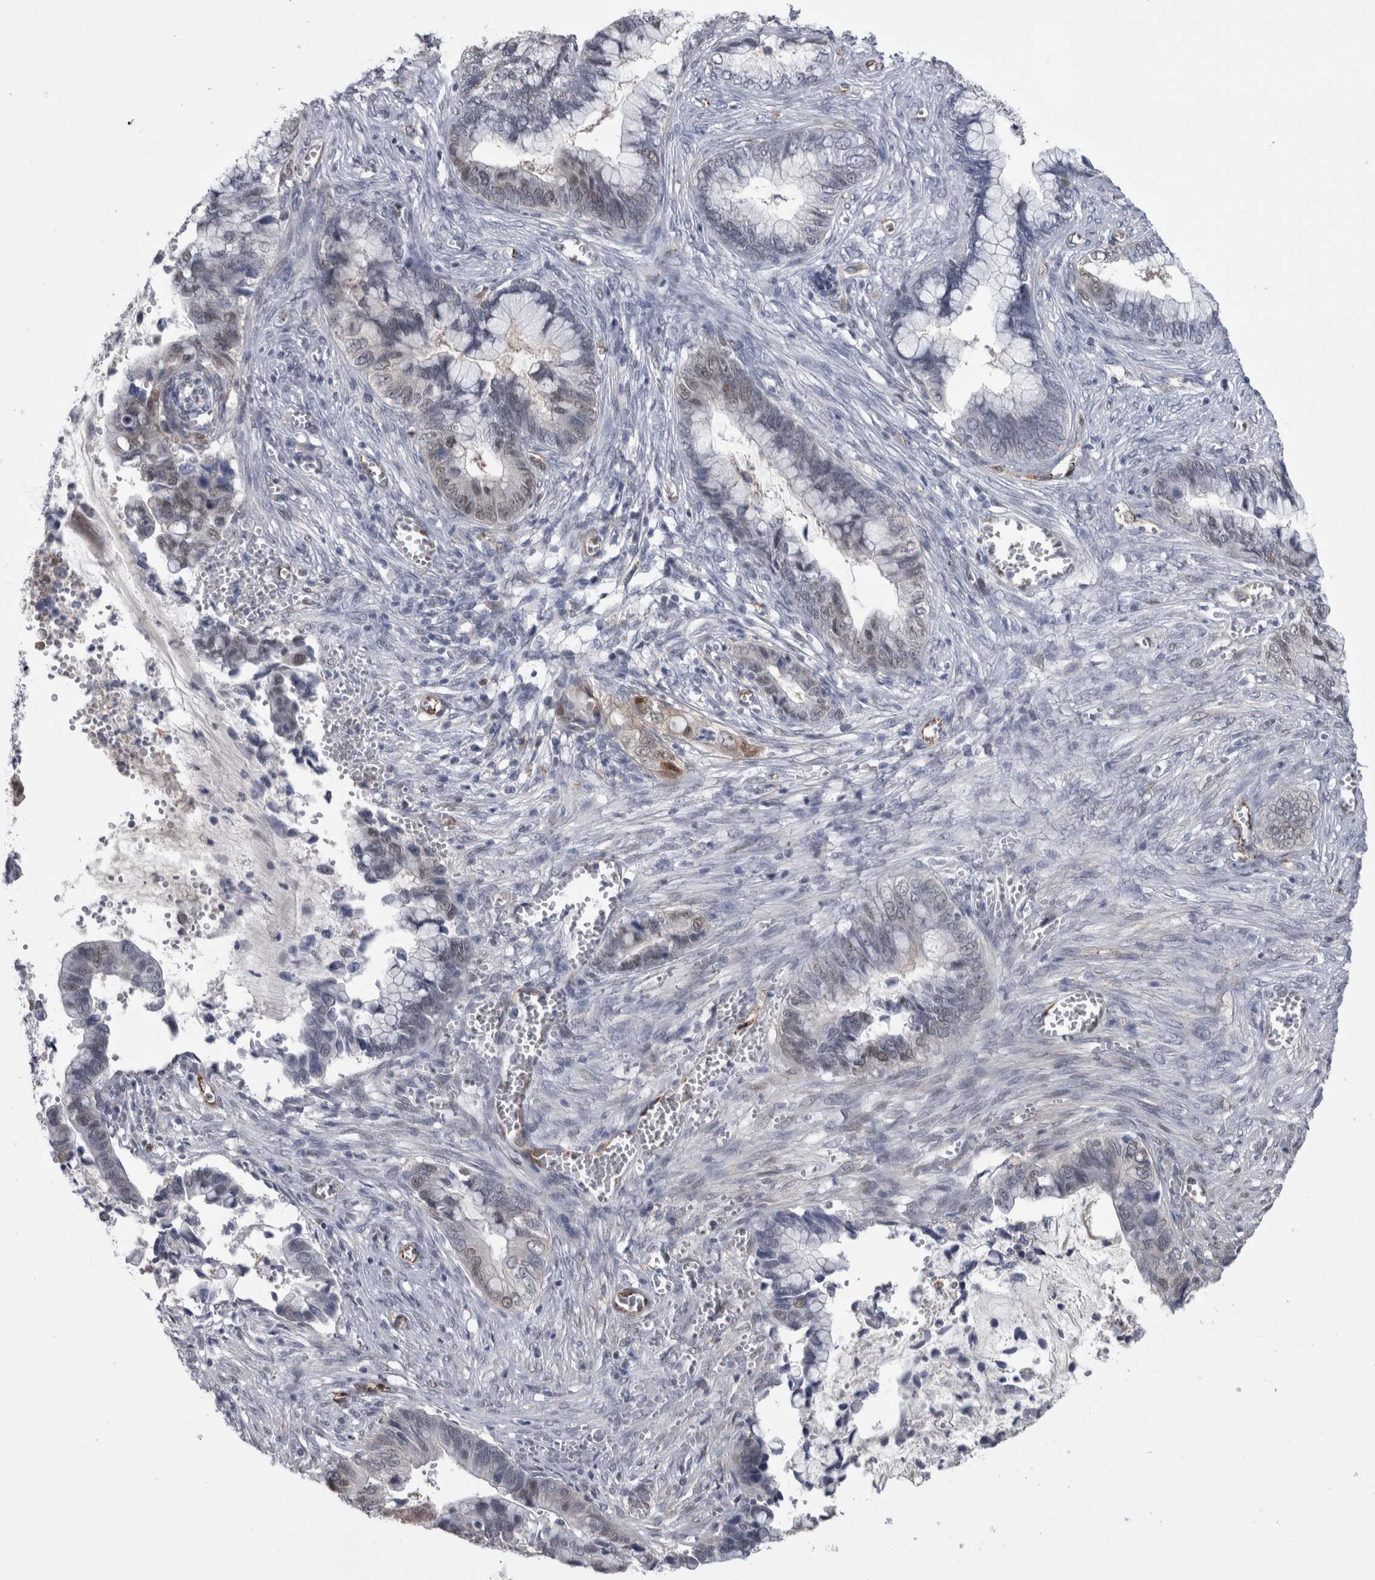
{"staining": {"intensity": "negative", "quantity": "none", "location": "none"}, "tissue": "cervical cancer", "cell_type": "Tumor cells", "image_type": "cancer", "snomed": [{"axis": "morphology", "description": "Adenocarcinoma, NOS"}, {"axis": "topography", "description": "Cervix"}], "caption": "Immunohistochemistry (IHC) of human cervical adenocarcinoma displays no positivity in tumor cells.", "gene": "ACOT7", "patient": {"sex": "female", "age": 44}}